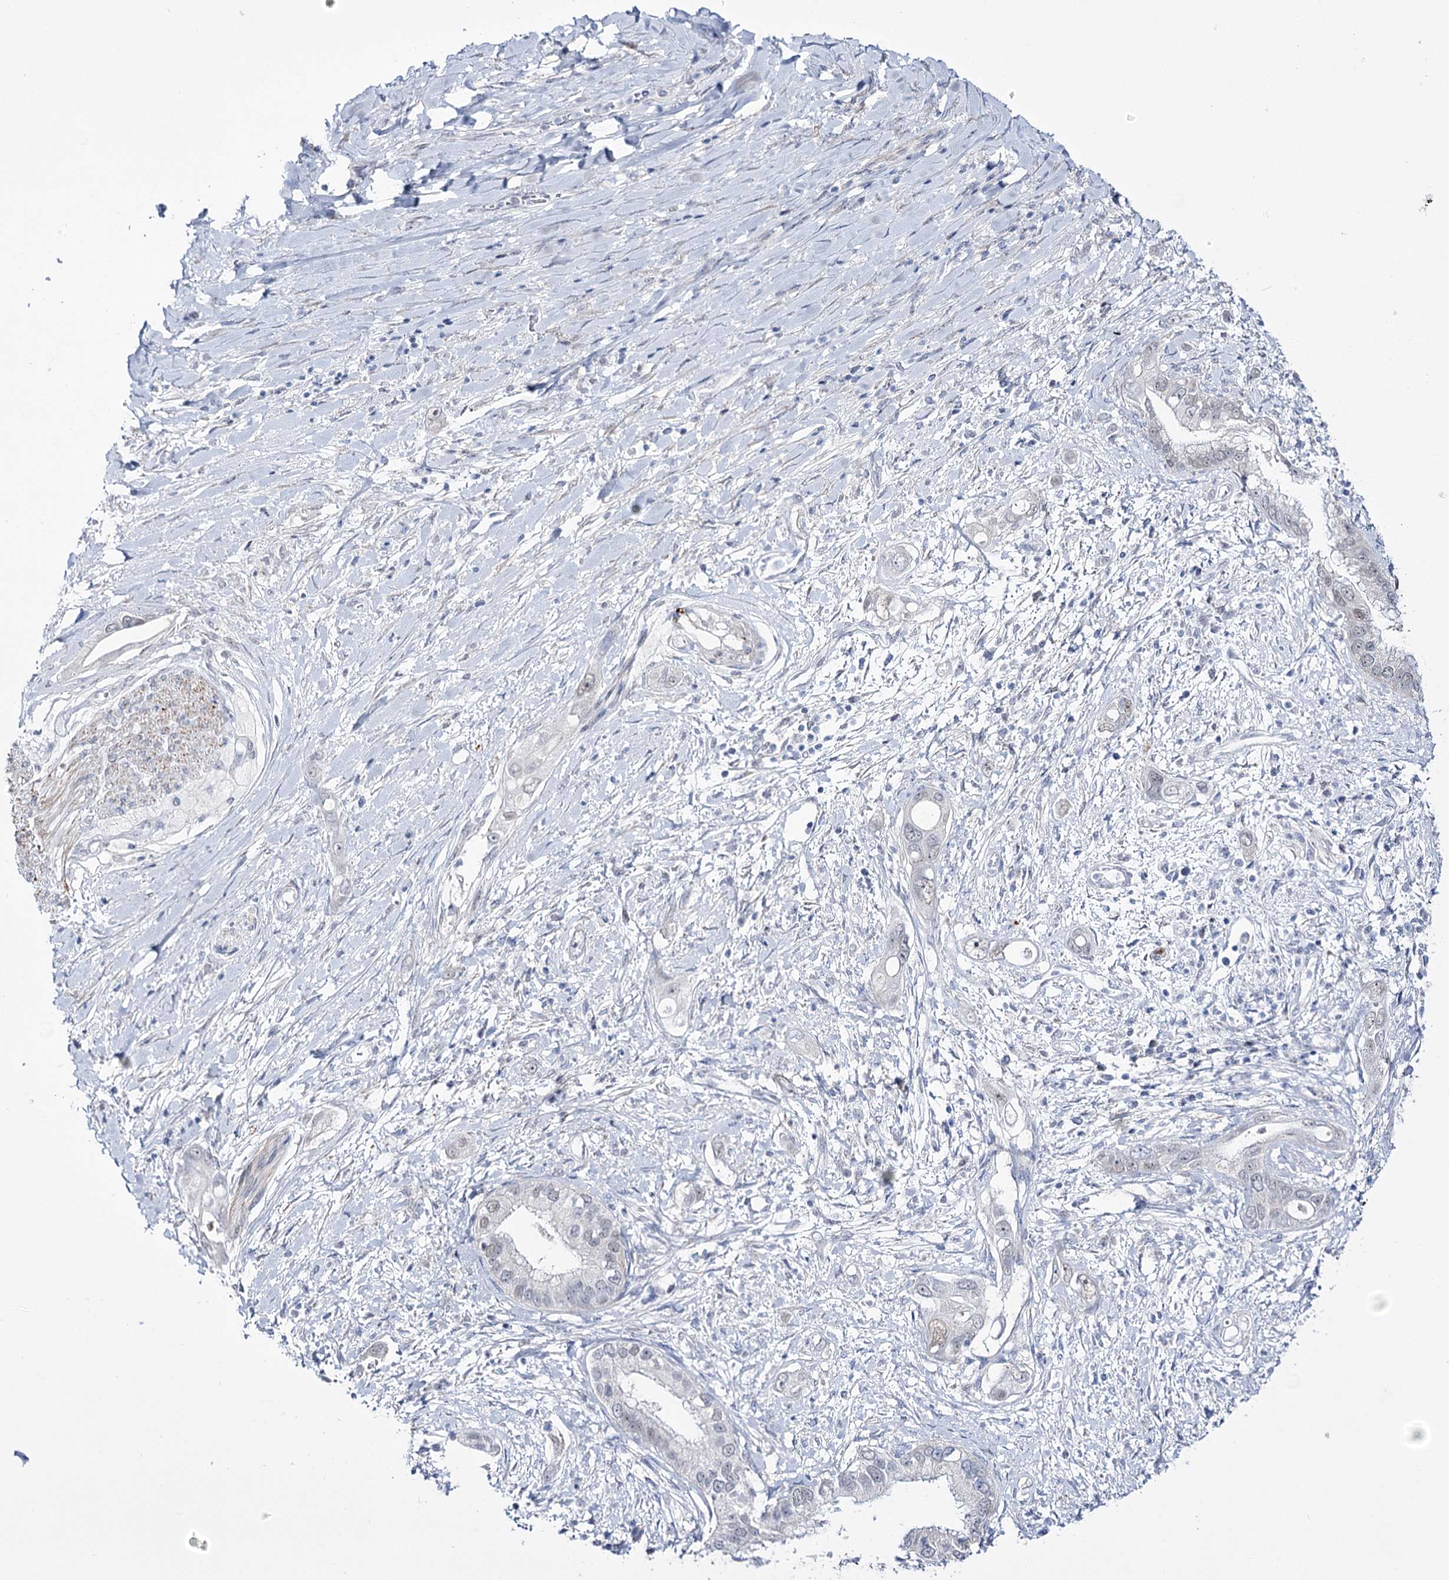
{"staining": {"intensity": "negative", "quantity": "none", "location": "none"}, "tissue": "pancreatic cancer", "cell_type": "Tumor cells", "image_type": "cancer", "snomed": [{"axis": "morphology", "description": "Inflammation, NOS"}, {"axis": "morphology", "description": "Adenocarcinoma, NOS"}, {"axis": "topography", "description": "Pancreas"}], "caption": "Image shows no significant protein staining in tumor cells of pancreatic cancer (adenocarcinoma).", "gene": "RBM15B", "patient": {"sex": "female", "age": 56}}